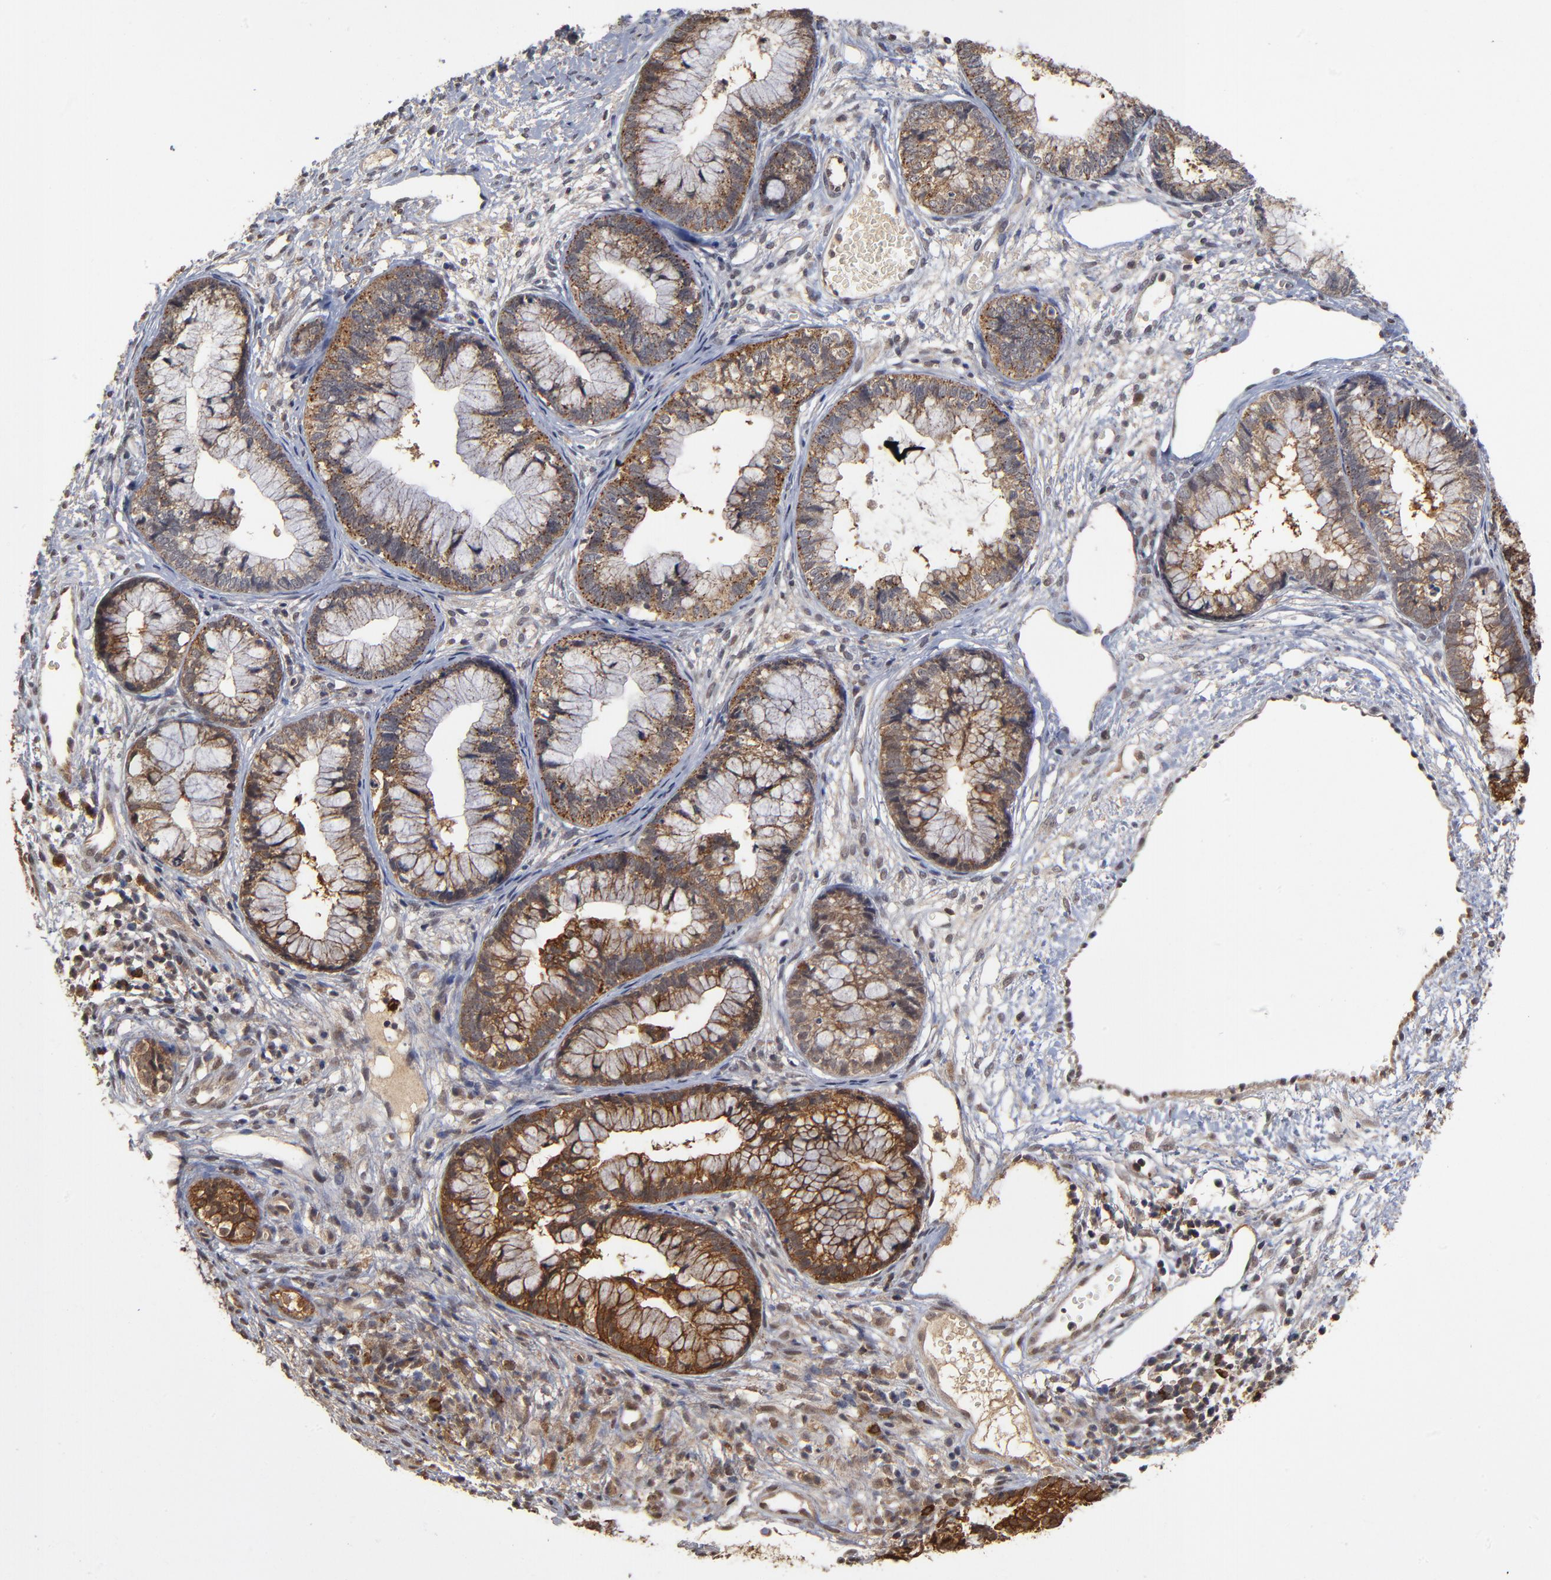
{"staining": {"intensity": "strong", "quantity": "25%-75%", "location": "cytoplasmic/membranous"}, "tissue": "cervical cancer", "cell_type": "Tumor cells", "image_type": "cancer", "snomed": [{"axis": "morphology", "description": "Adenocarcinoma, NOS"}, {"axis": "topography", "description": "Cervix"}], "caption": "A high-resolution image shows IHC staining of cervical cancer, which demonstrates strong cytoplasmic/membranous staining in about 25%-75% of tumor cells.", "gene": "ASB8", "patient": {"sex": "female", "age": 44}}